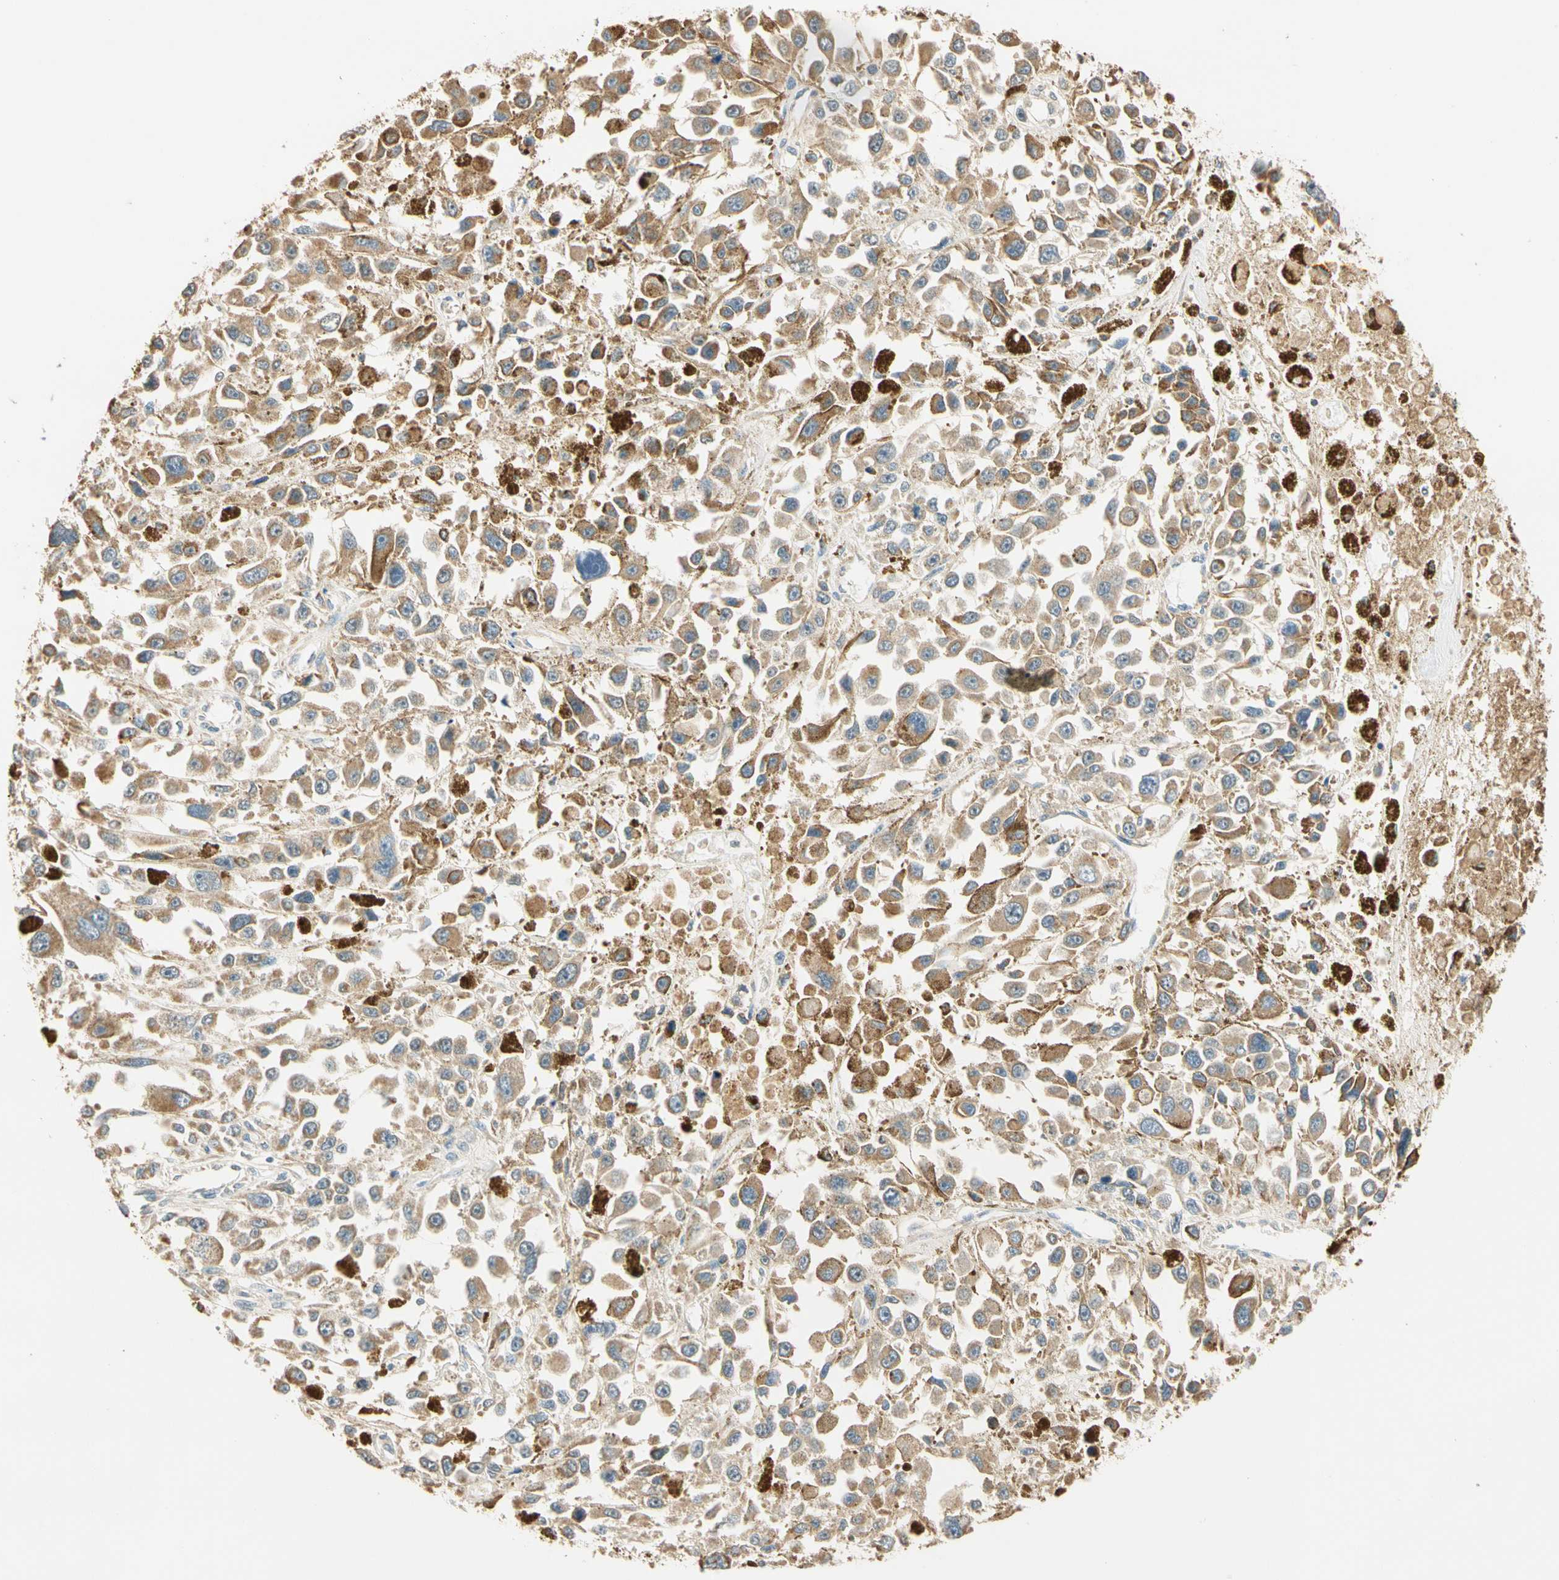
{"staining": {"intensity": "moderate", "quantity": ">75%", "location": "cytoplasmic/membranous"}, "tissue": "melanoma", "cell_type": "Tumor cells", "image_type": "cancer", "snomed": [{"axis": "morphology", "description": "Malignant melanoma, Metastatic site"}, {"axis": "topography", "description": "Lymph node"}], "caption": "Immunohistochemical staining of melanoma displays moderate cytoplasmic/membranous protein expression in approximately >75% of tumor cells. The staining is performed using DAB (3,3'-diaminobenzidine) brown chromogen to label protein expression. The nuclei are counter-stained blue using hematoxylin.", "gene": "RAD18", "patient": {"sex": "male", "age": 59}}